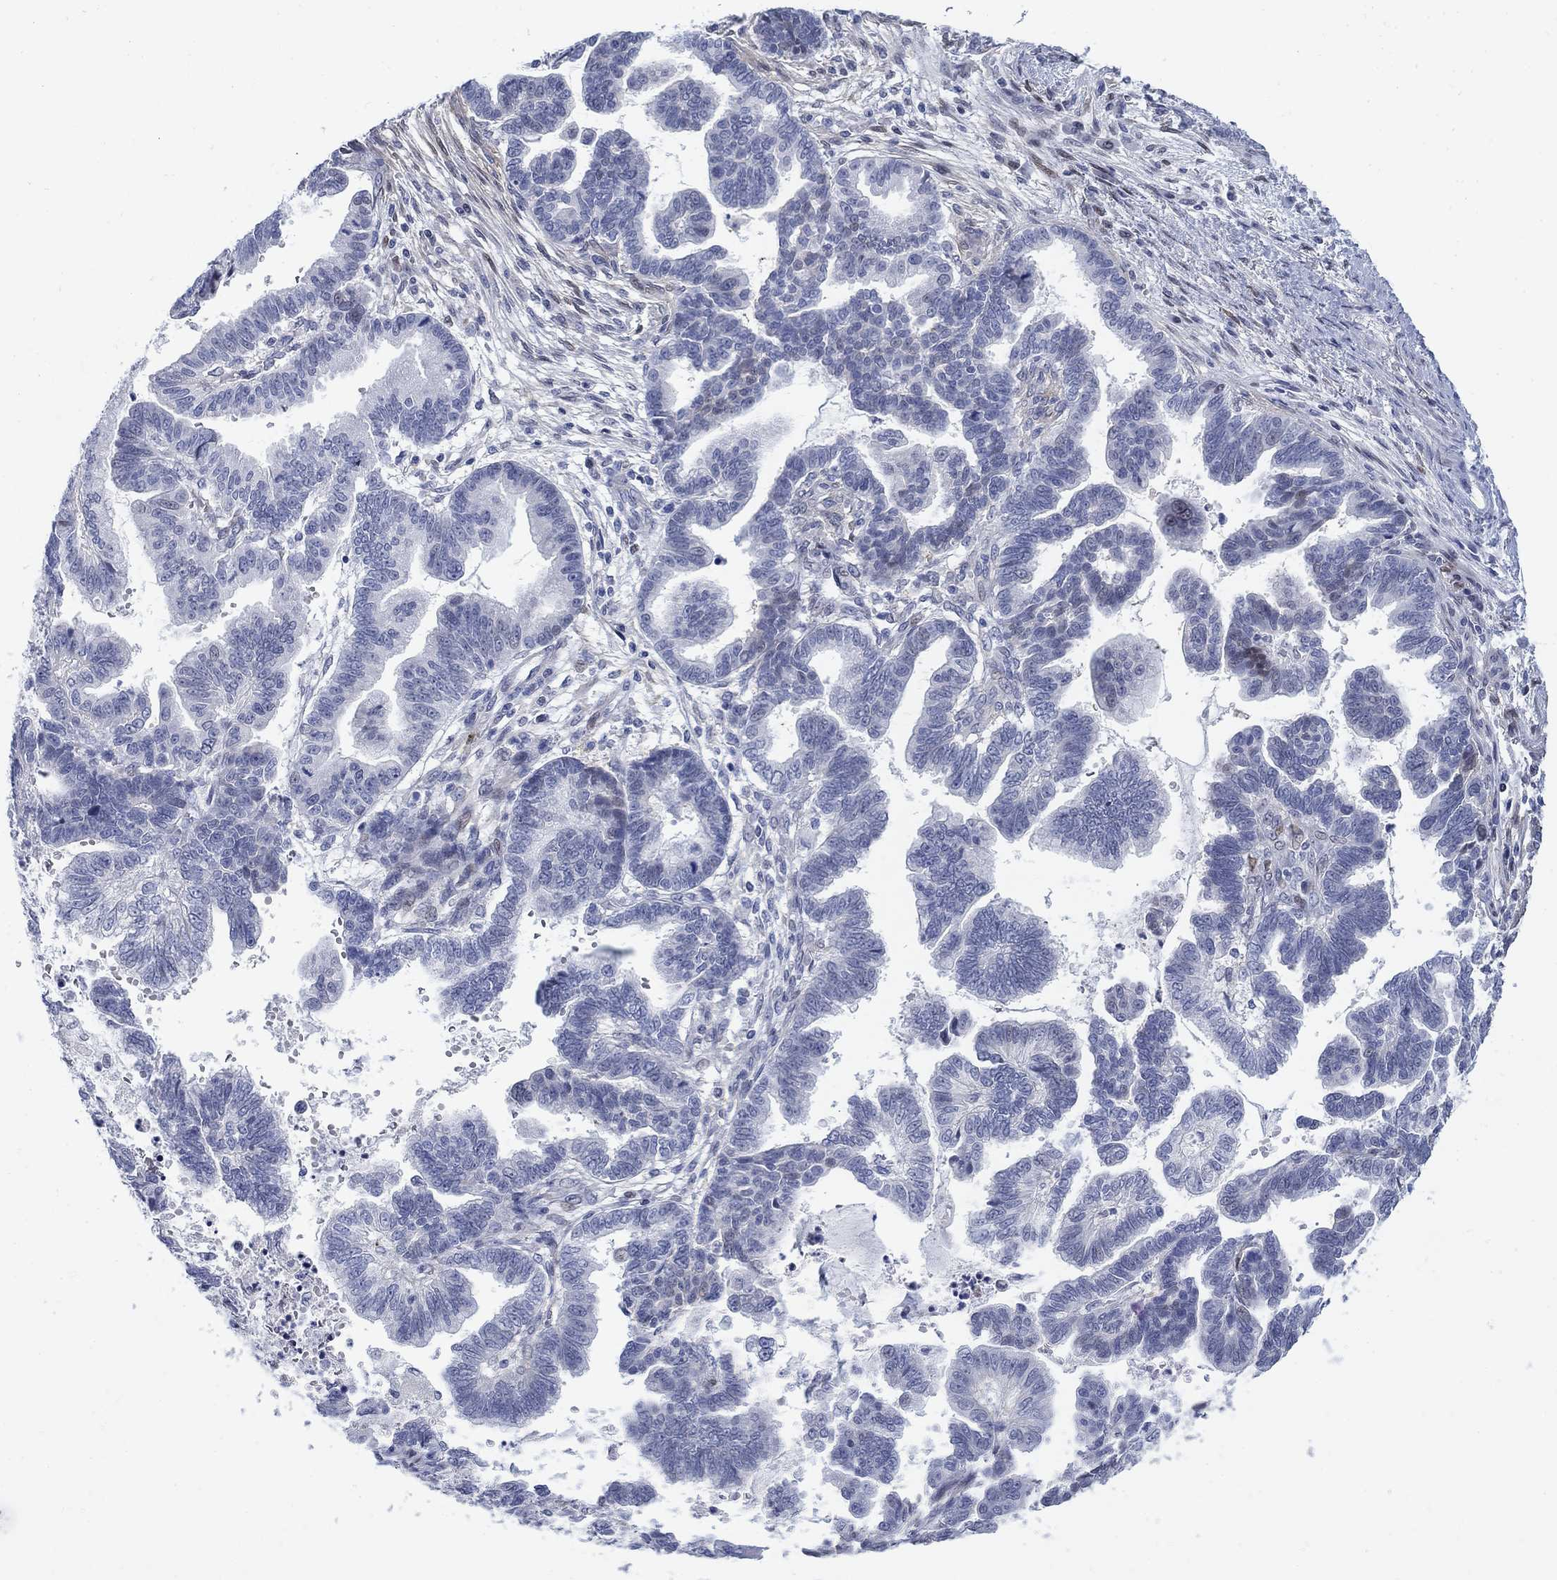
{"staining": {"intensity": "negative", "quantity": "none", "location": "none"}, "tissue": "stomach cancer", "cell_type": "Tumor cells", "image_type": "cancer", "snomed": [{"axis": "morphology", "description": "Adenocarcinoma, NOS"}, {"axis": "topography", "description": "Stomach"}], "caption": "This is an immunohistochemistry (IHC) photomicrograph of human adenocarcinoma (stomach). There is no positivity in tumor cells.", "gene": "MYO3A", "patient": {"sex": "male", "age": 83}}